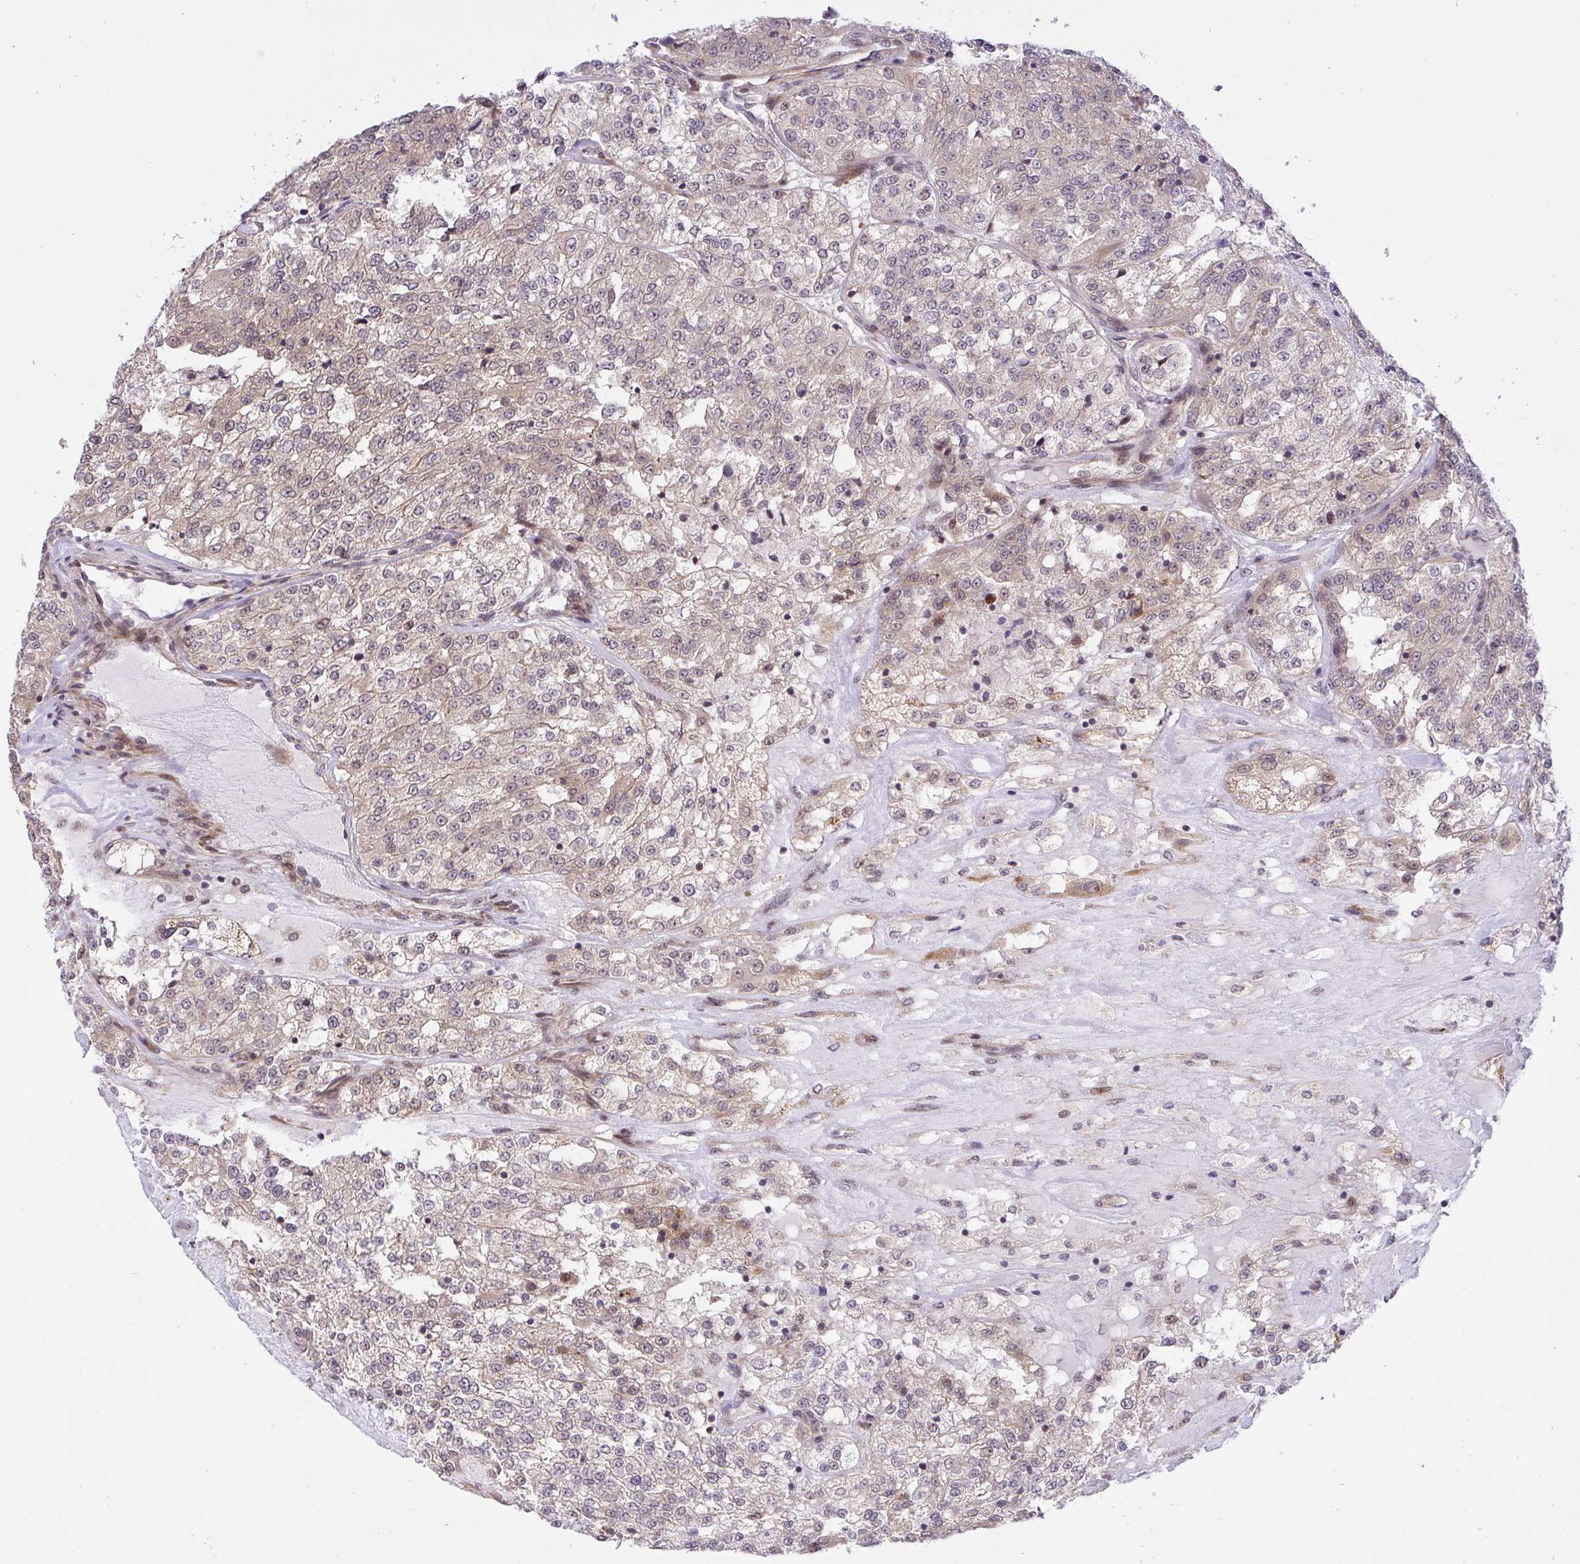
{"staining": {"intensity": "weak", "quantity": "25%-75%", "location": "cytoplasmic/membranous"}, "tissue": "renal cancer", "cell_type": "Tumor cells", "image_type": "cancer", "snomed": [{"axis": "morphology", "description": "Adenocarcinoma, NOS"}, {"axis": "topography", "description": "Kidney"}], "caption": "Adenocarcinoma (renal) tissue shows weak cytoplasmic/membranous expression in about 25%-75% of tumor cells", "gene": "ERI1", "patient": {"sex": "female", "age": 63}}